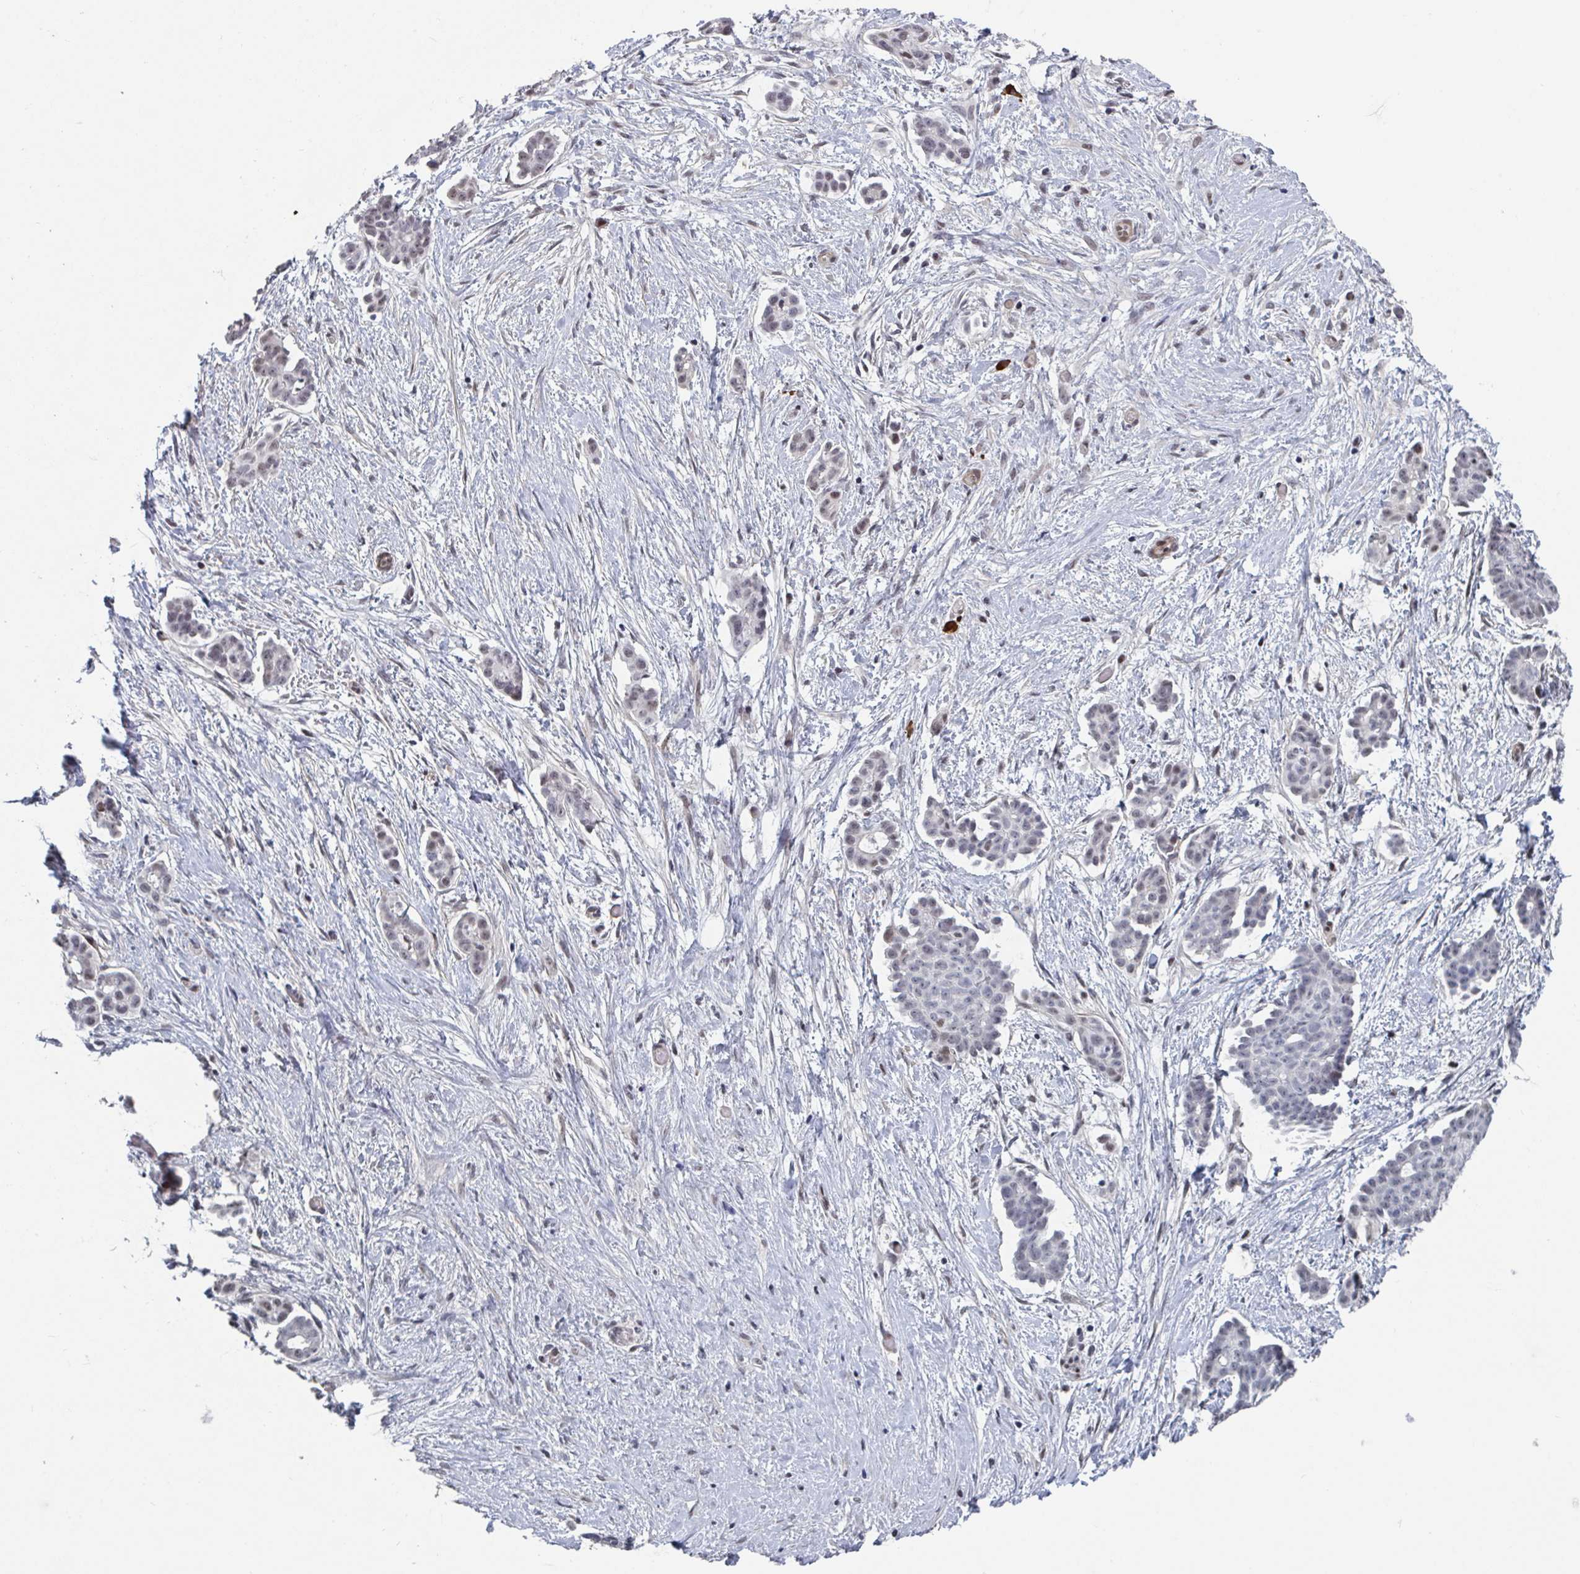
{"staining": {"intensity": "weak", "quantity": "25%-75%", "location": "nuclear"}, "tissue": "ovarian cancer", "cell_type": "Tumor cells", "image_type": "cancer", "snomed": [{"axis": "morphology", "description": "Cystadenocarcinoma, serous, NOS"}, {"axis": "topography", "description": "Ovary"}], "caption": "A brown stain shows weak nuclear staining of a protein in human ovarian cancer tumor cells.", "gene": "BCL7B", "patient": {"sex": "female", "age": 50}}